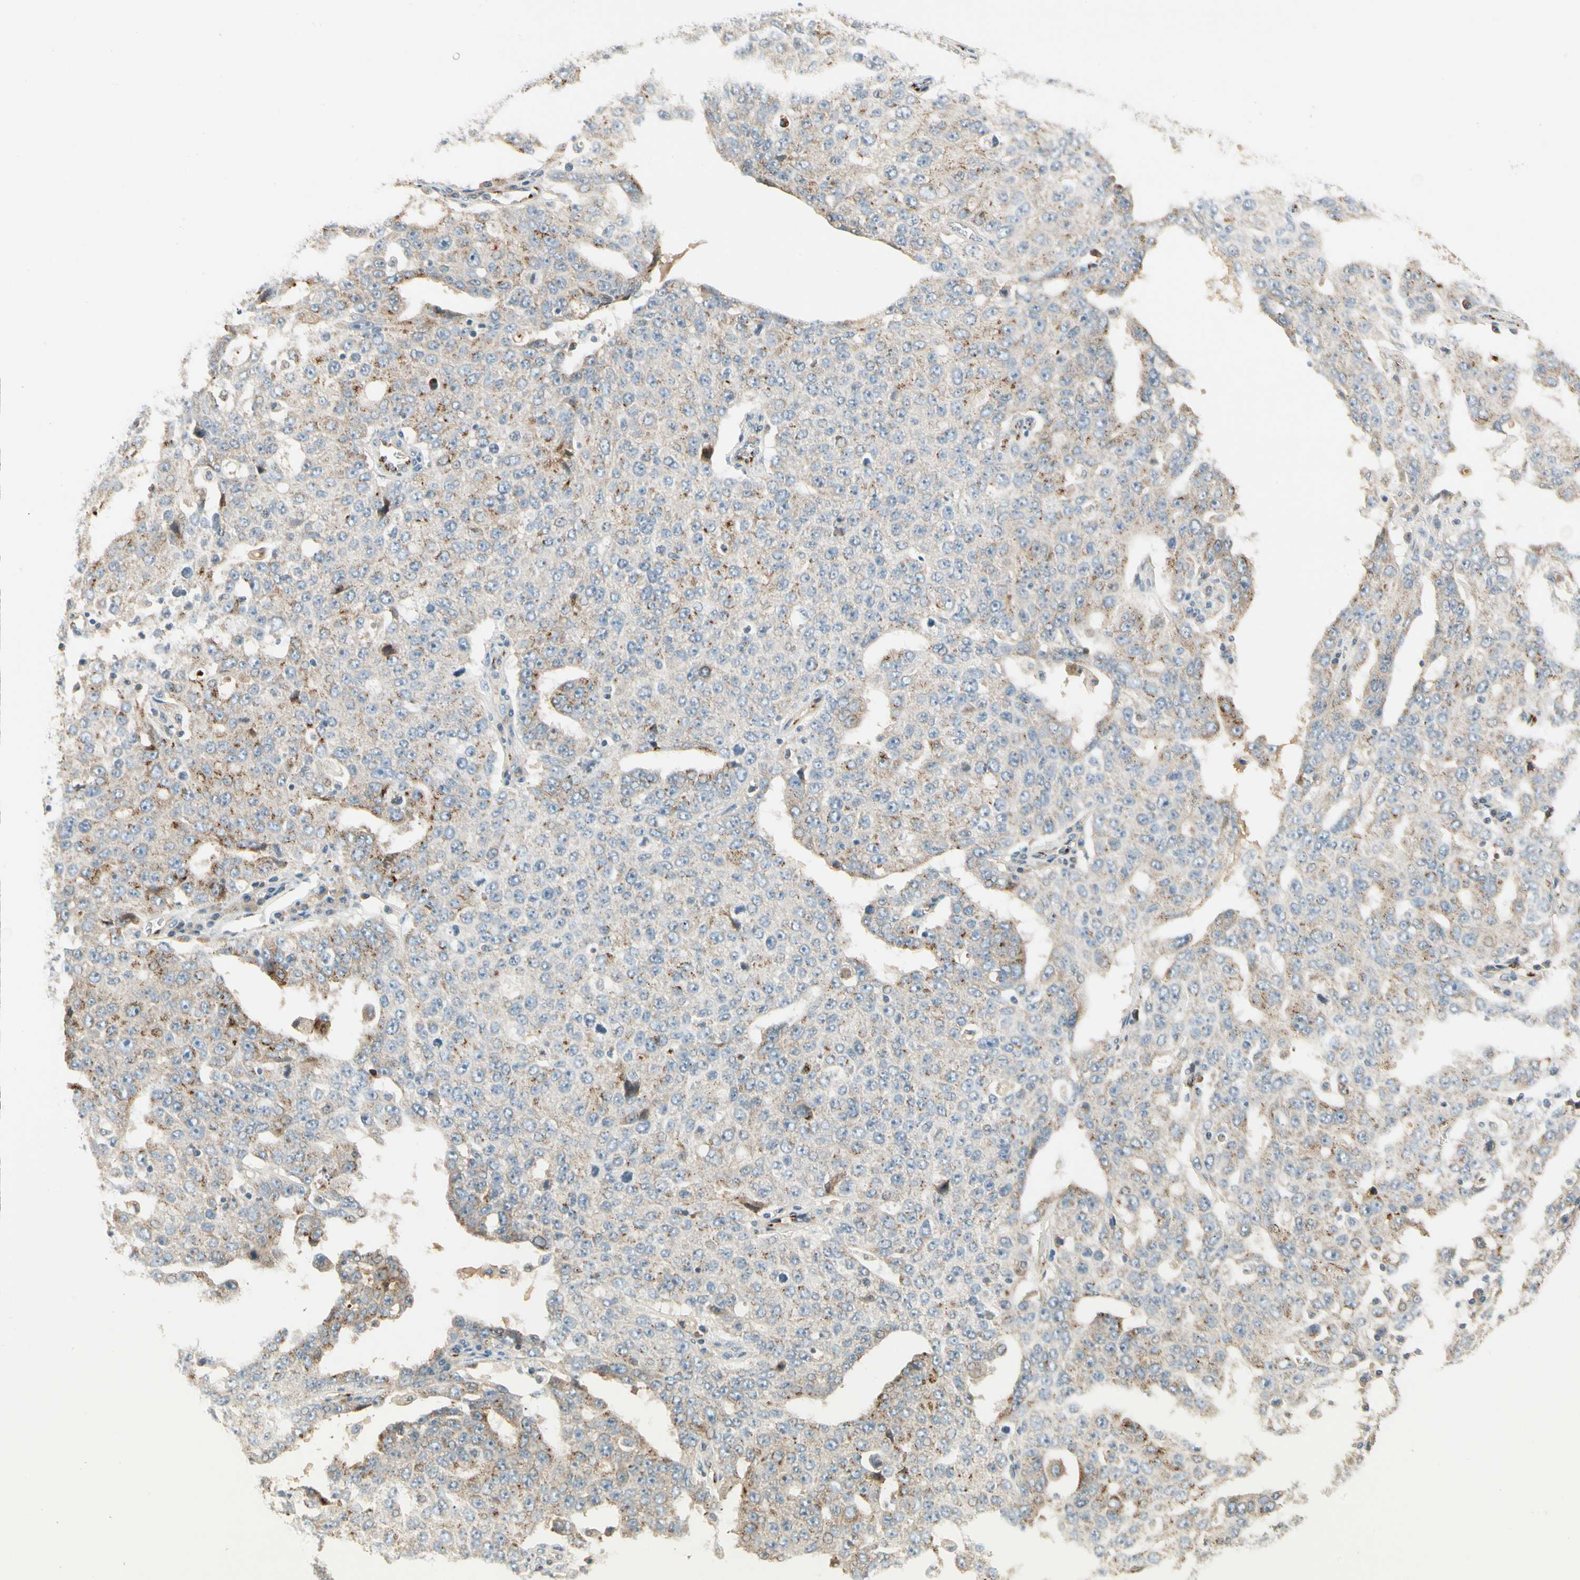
{"staining": {"intensity": "moderate", "quantity": "<25%", "location": "cytoplasmic/membranous"}, "tissue": "ovarian cancer", "cell_type": "Tumor cells", "image_type": "cancer", "snomed": [{"axis": "morphology", "description": "Carcinoma, endometroid"}, {"axis": "topography", "description": "Ovary"}], "caption": "Protein staining of ovarian cancer tissue reveals moderate cytoplasmic/membranous positivity in approximately <25% of tumor cells.", "gene": "MANSC1", "patient": {"sex": "female", "age": 62}}